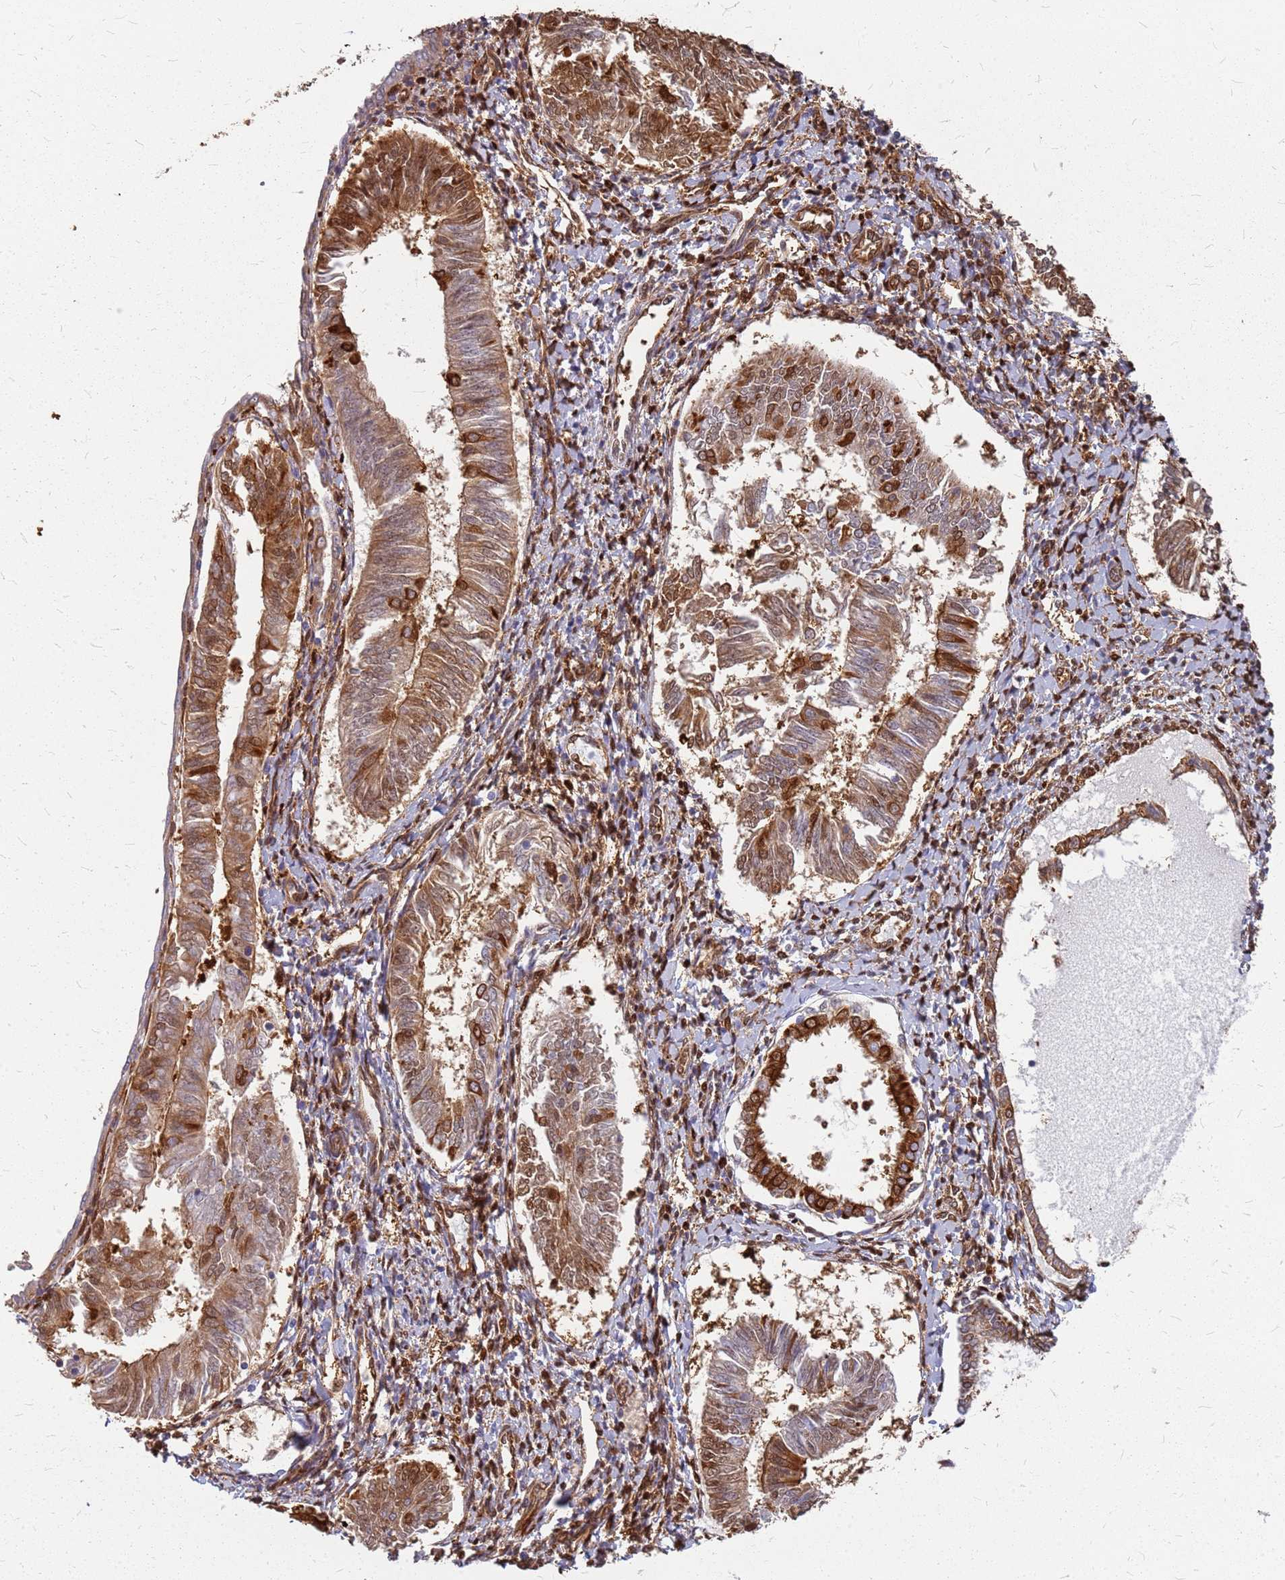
{"staining": {"intensity": "moderate", "quantity": ">75%", "location": "cytoplasmic/membranous"}, "tissue": "endometrial cancer", "cell_type": "Tumor cells", "image_type": "cancer", "snomed": [{"axis": "morphology", "description": "Adenocarcinoma, NOS"}, {"axis": "topography", "description": "Endometrium"}], "caption": "Tumor cells exhibit medium levels of moderate cytoplasmic/membranous positivity in approximately >75% of cells in endometrial cancer. The staining was performed using DAB, with brown indicating positive protein expression. Nuclei are stained blue with hematoxylin.", "gene": "HDX", "patient": {"sex": "female", "age": 58}}